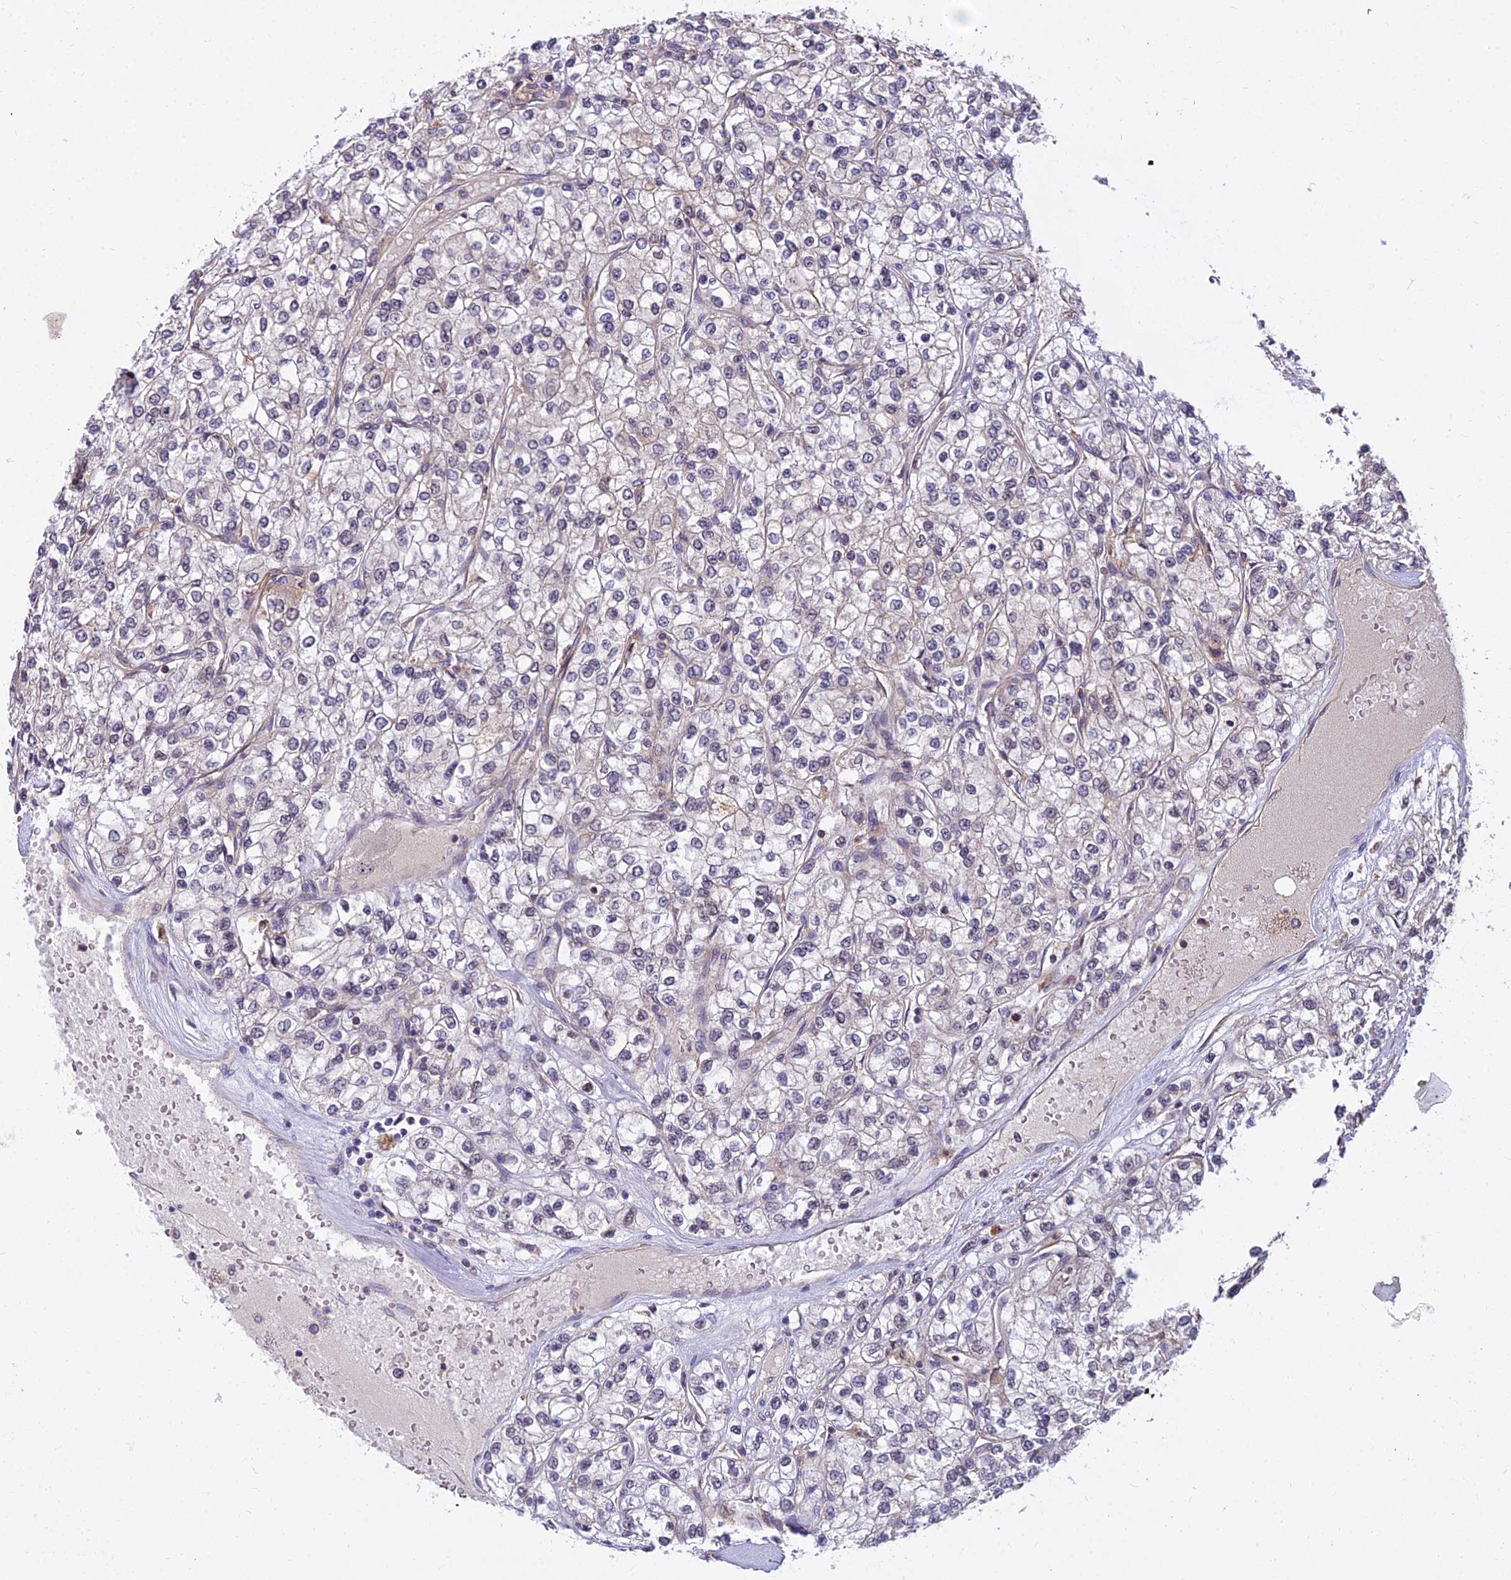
{"staining": {"intensity": "negative", "quantity": "none", "location": "none"}, "tissue": "renal cancer", "cell_type": "Tumor cells", "image_type": "cancer", "snomed": [{"axis": "morphology", "description": "Adenocarcinoma, NOS"}, {"axis": "topography", "description": "Kidney"}], "caption": "Protein analysis of renal adenocarcinoma displays no significant staining in tumor cells.", "gene": "TCEA3", "patient": {"sex": "male", "age": 80}}